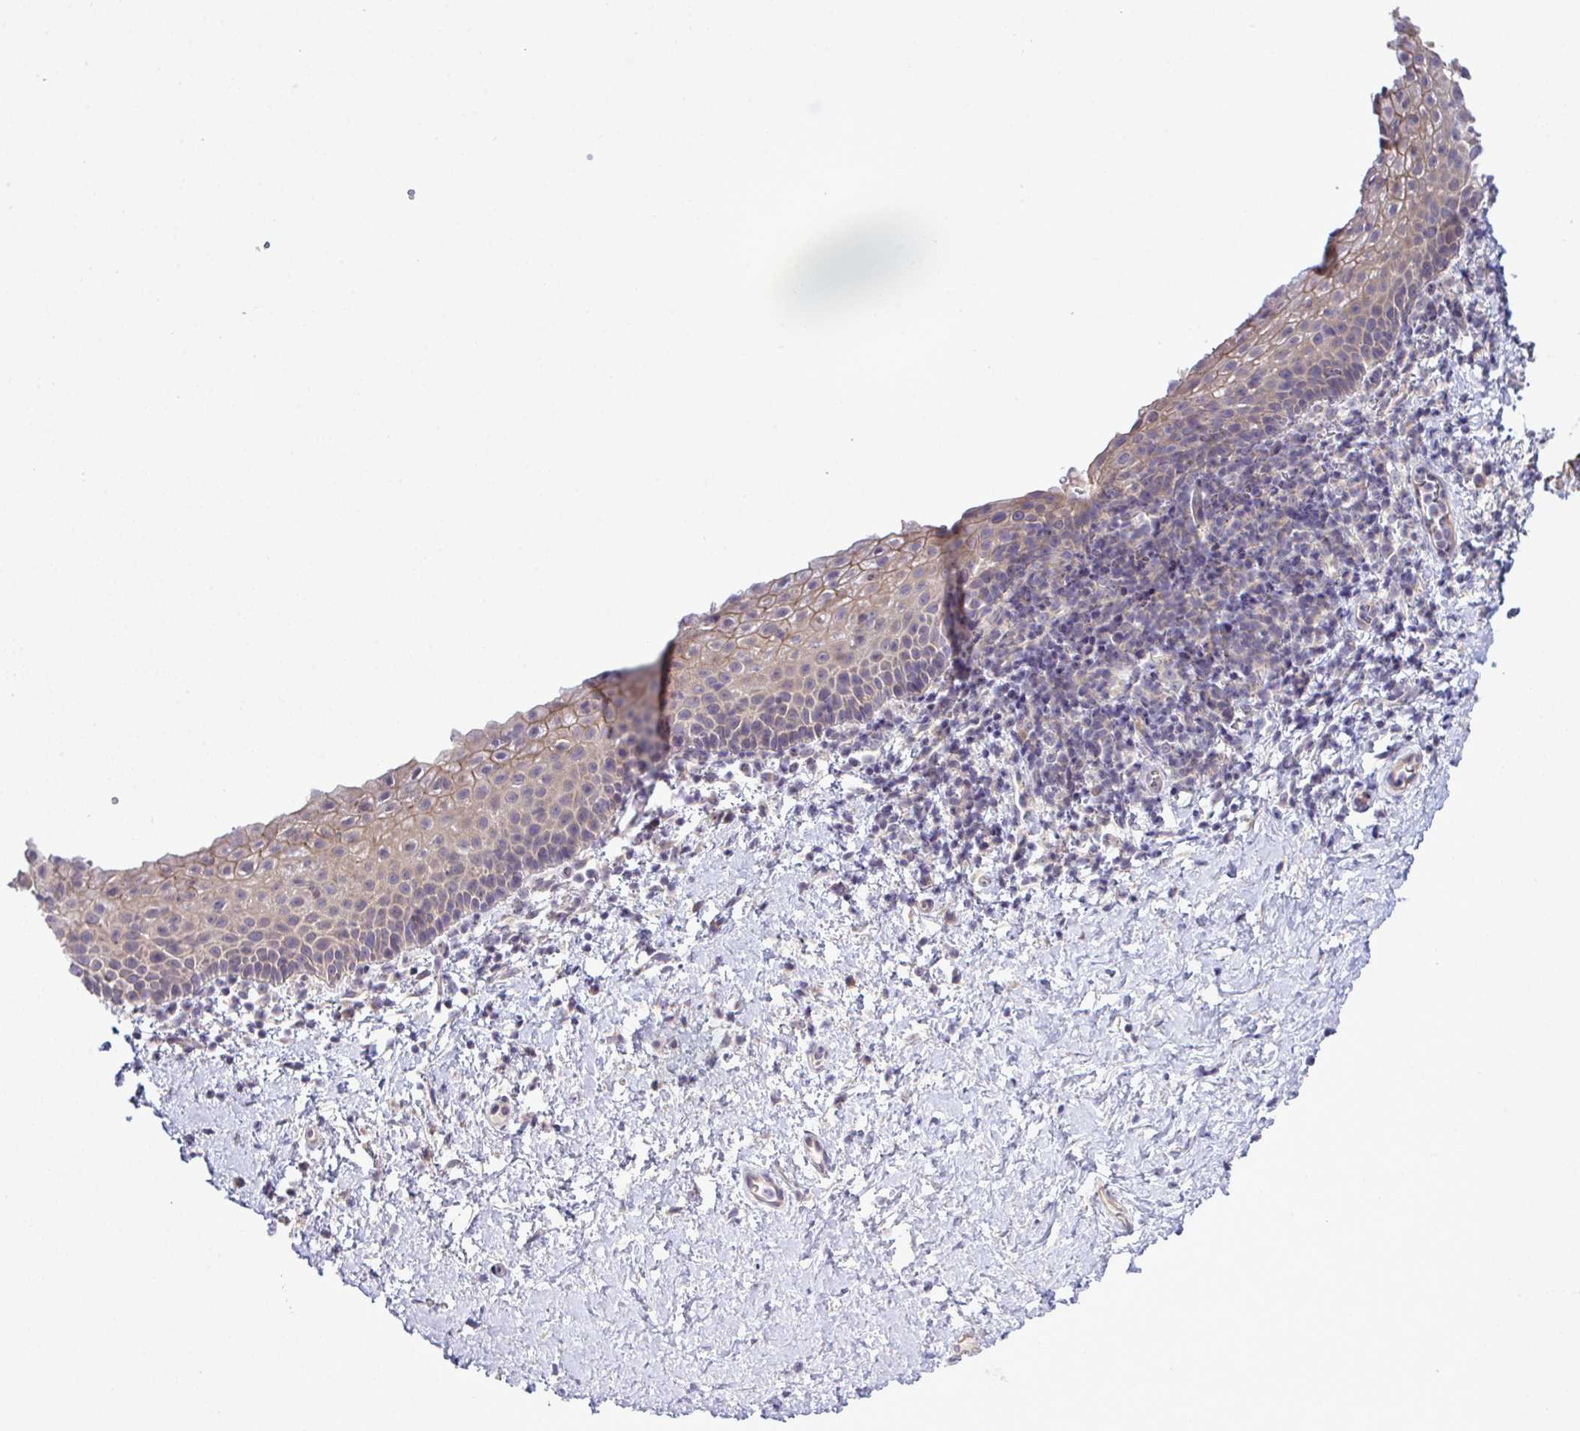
{"staining": {"intensity": "moderate", "quantity": "<25%", "location": "cytoplasmic/membranous"}, "tissue": "vagina", "cell_type": "Squamous epithelial cells", "image_type": "normal", "snomed": [{"axis": "morphology", "description": "Normal tissue, NOS"}, {"axis": "topography", "description": "Vagina"}], "caption": "Immunohistochemistry micrograph of benign human vagina stained for a protein (brown), which reveals low levels of moderate cytoplasmic/membranous positivity in approximately <25% of squamous epithelial cells.", "gene": "SYNPO2L", "patient": {"sex": "female", "age": 61}}